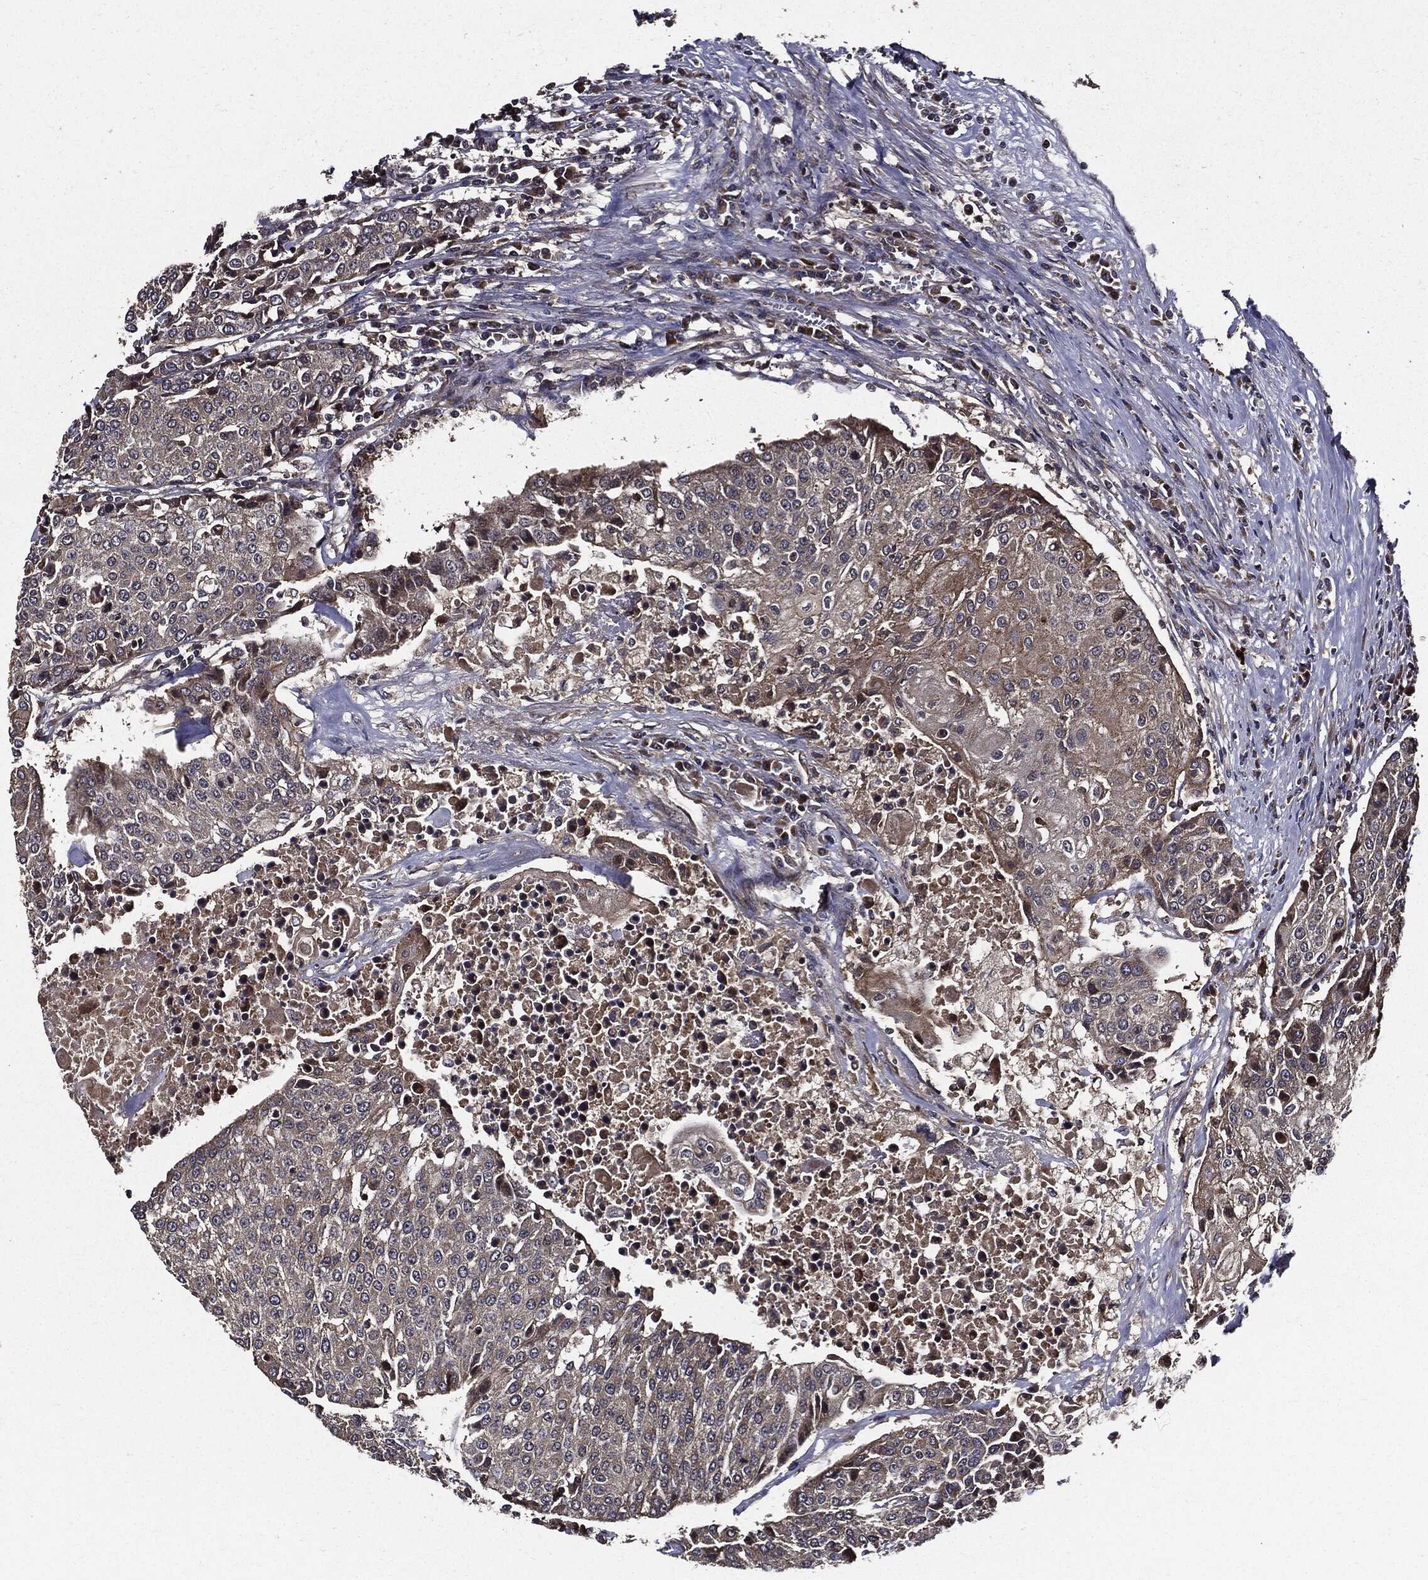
{"staining": {"intensity": "negative", "quantity": "none", "location": "none"}, "tissue": "urothelial cancer", "cell_type": "Tumor cells", "image_type": "cancer", "snomed": [{"axis": "morphology", "description": "Urothelial carcinoma, High grade"}, {"axis": "topography", "description": "Urinary bladder"}], "caption": "Immunohistochemical staining of human urothelial cancer shows no significant expression in tumor cells.", "gene": "HTT", "patient": {"sex": "female", "age": 85}}